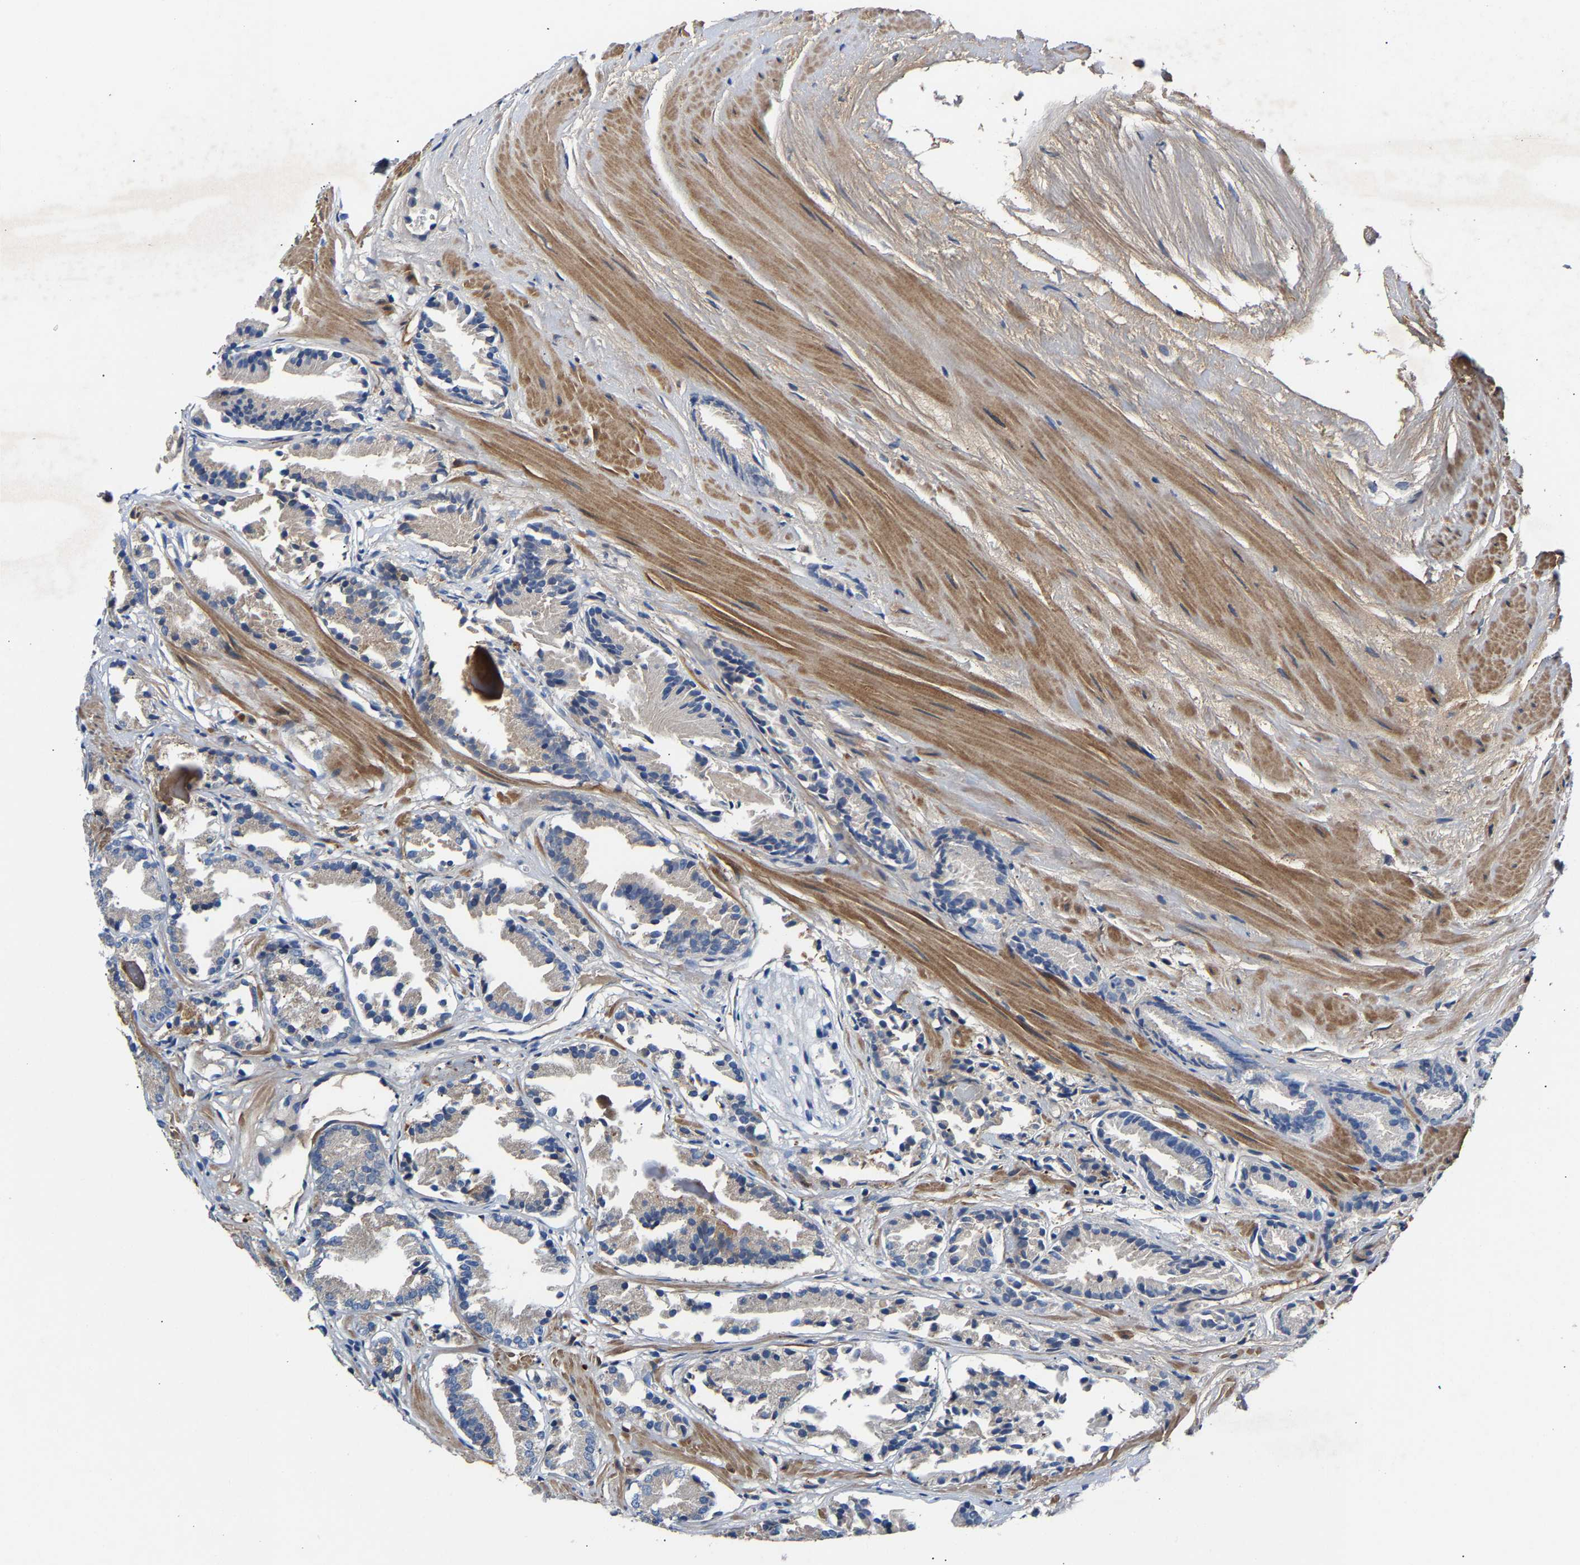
{"staining": {"intensity": "negative", "quantity": "none", "location": "none"}, "tissue": "prostate cancer", "cell_type": "Tumor cells", "image_type": "cancer", "snomed": [{"axis": "morphology", "description": "Adenocarcinoma, Low grade"}, {"axis": "topography", "description": "Prostate"}], "caption": "Immunohistochemical staining of human prostate low-grade adenocarcinoma reveals no significant expression in tumor cells.", "gene": "CCDC171", "patient": {"sex": "male", "age": 51}}